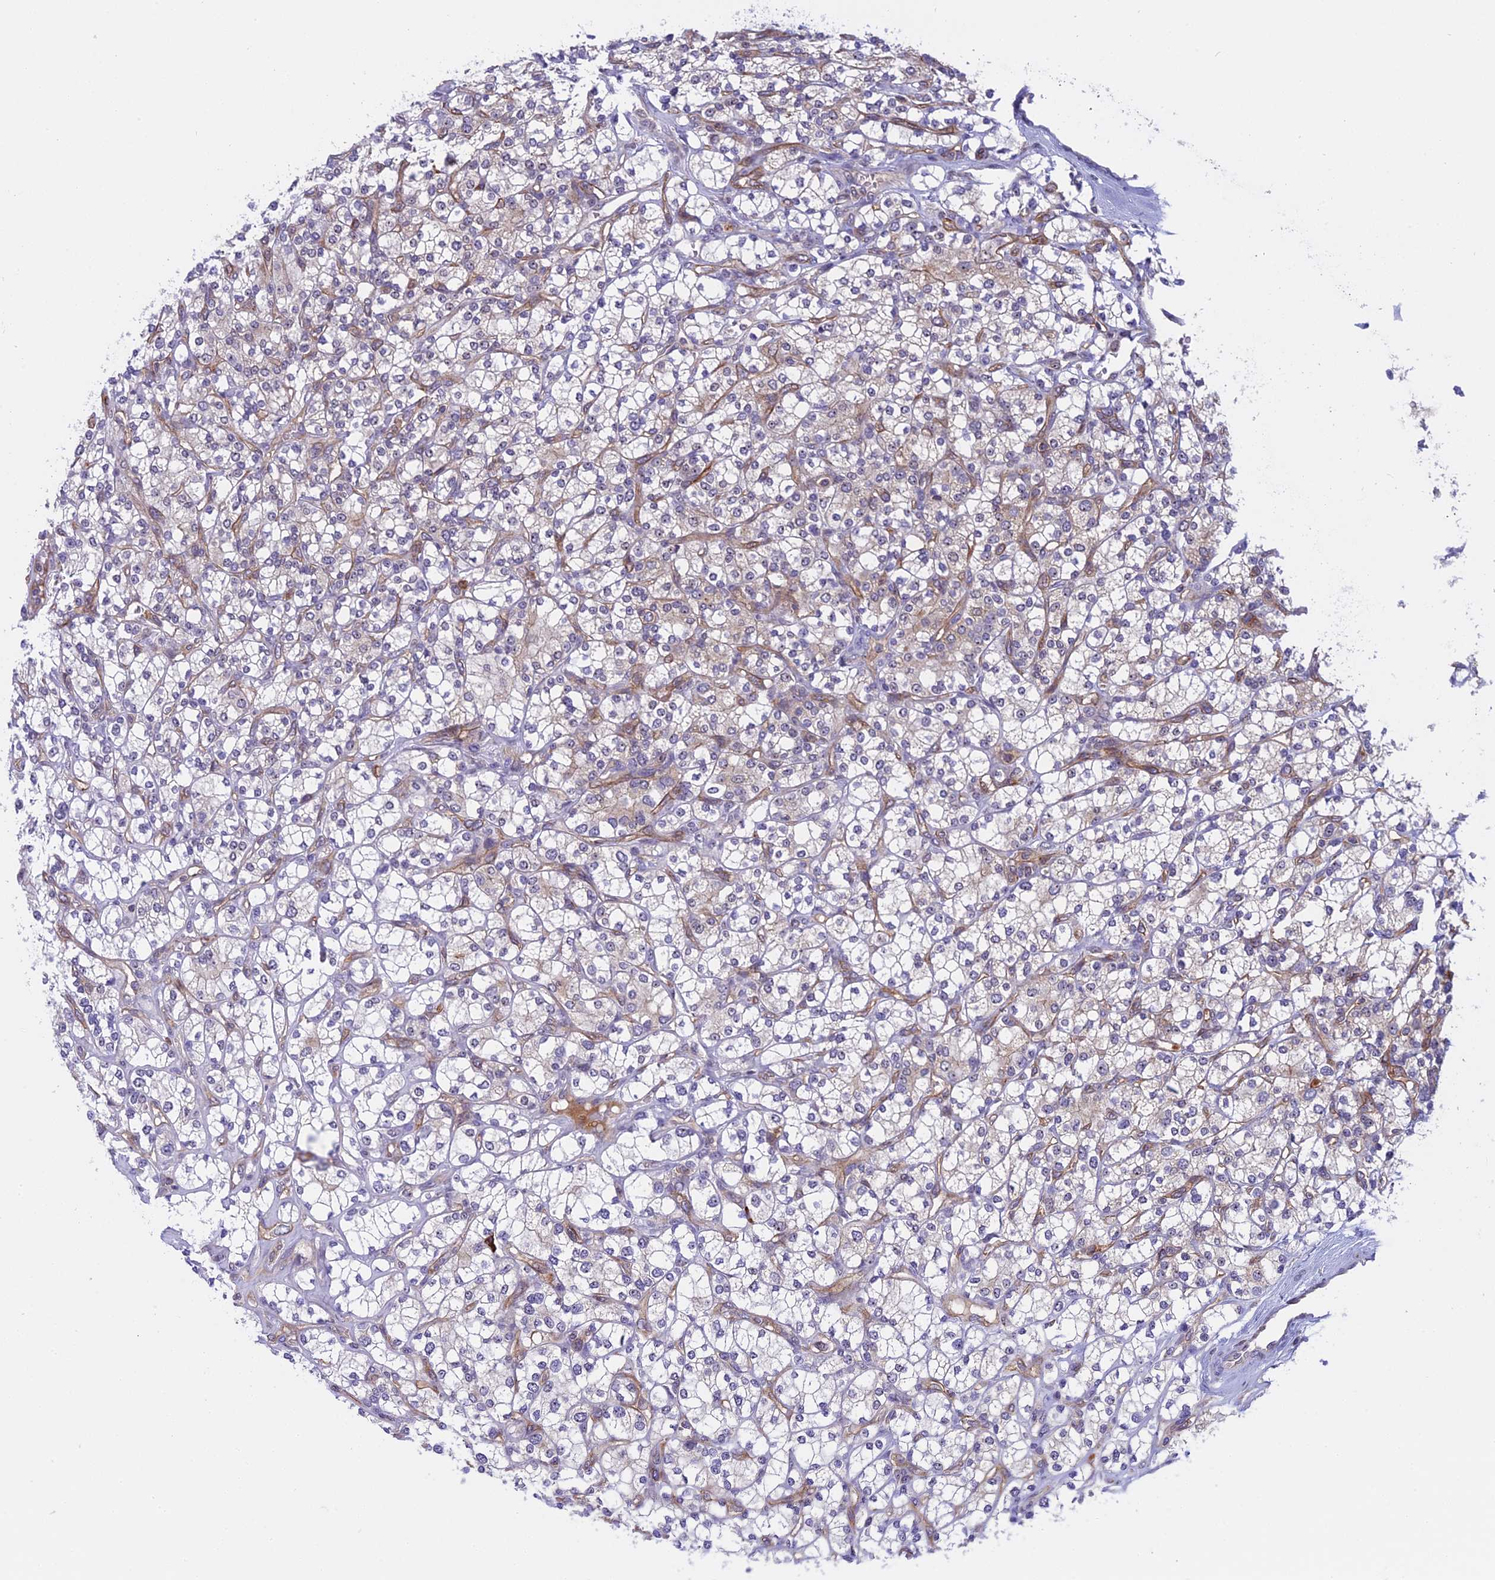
{"staining": {"intensity": "weak", "quantity": "<25%", "location": "cytoplasmic/membranous"}, "tissue": "renal cancer", "cell_type": "Tumor cells", "image_type": "cancer", "snomed": [{"axis": "morphology", "description": "Adenocarcinoma, NOS"}, {"axis": "topography", "description": "Kidney"}], "caption": "Protein analysis of renal cancer reveals no significant positivity in tumor cells.", "gene": "MPND", "patient": {"sex": "male", "age": 77}}